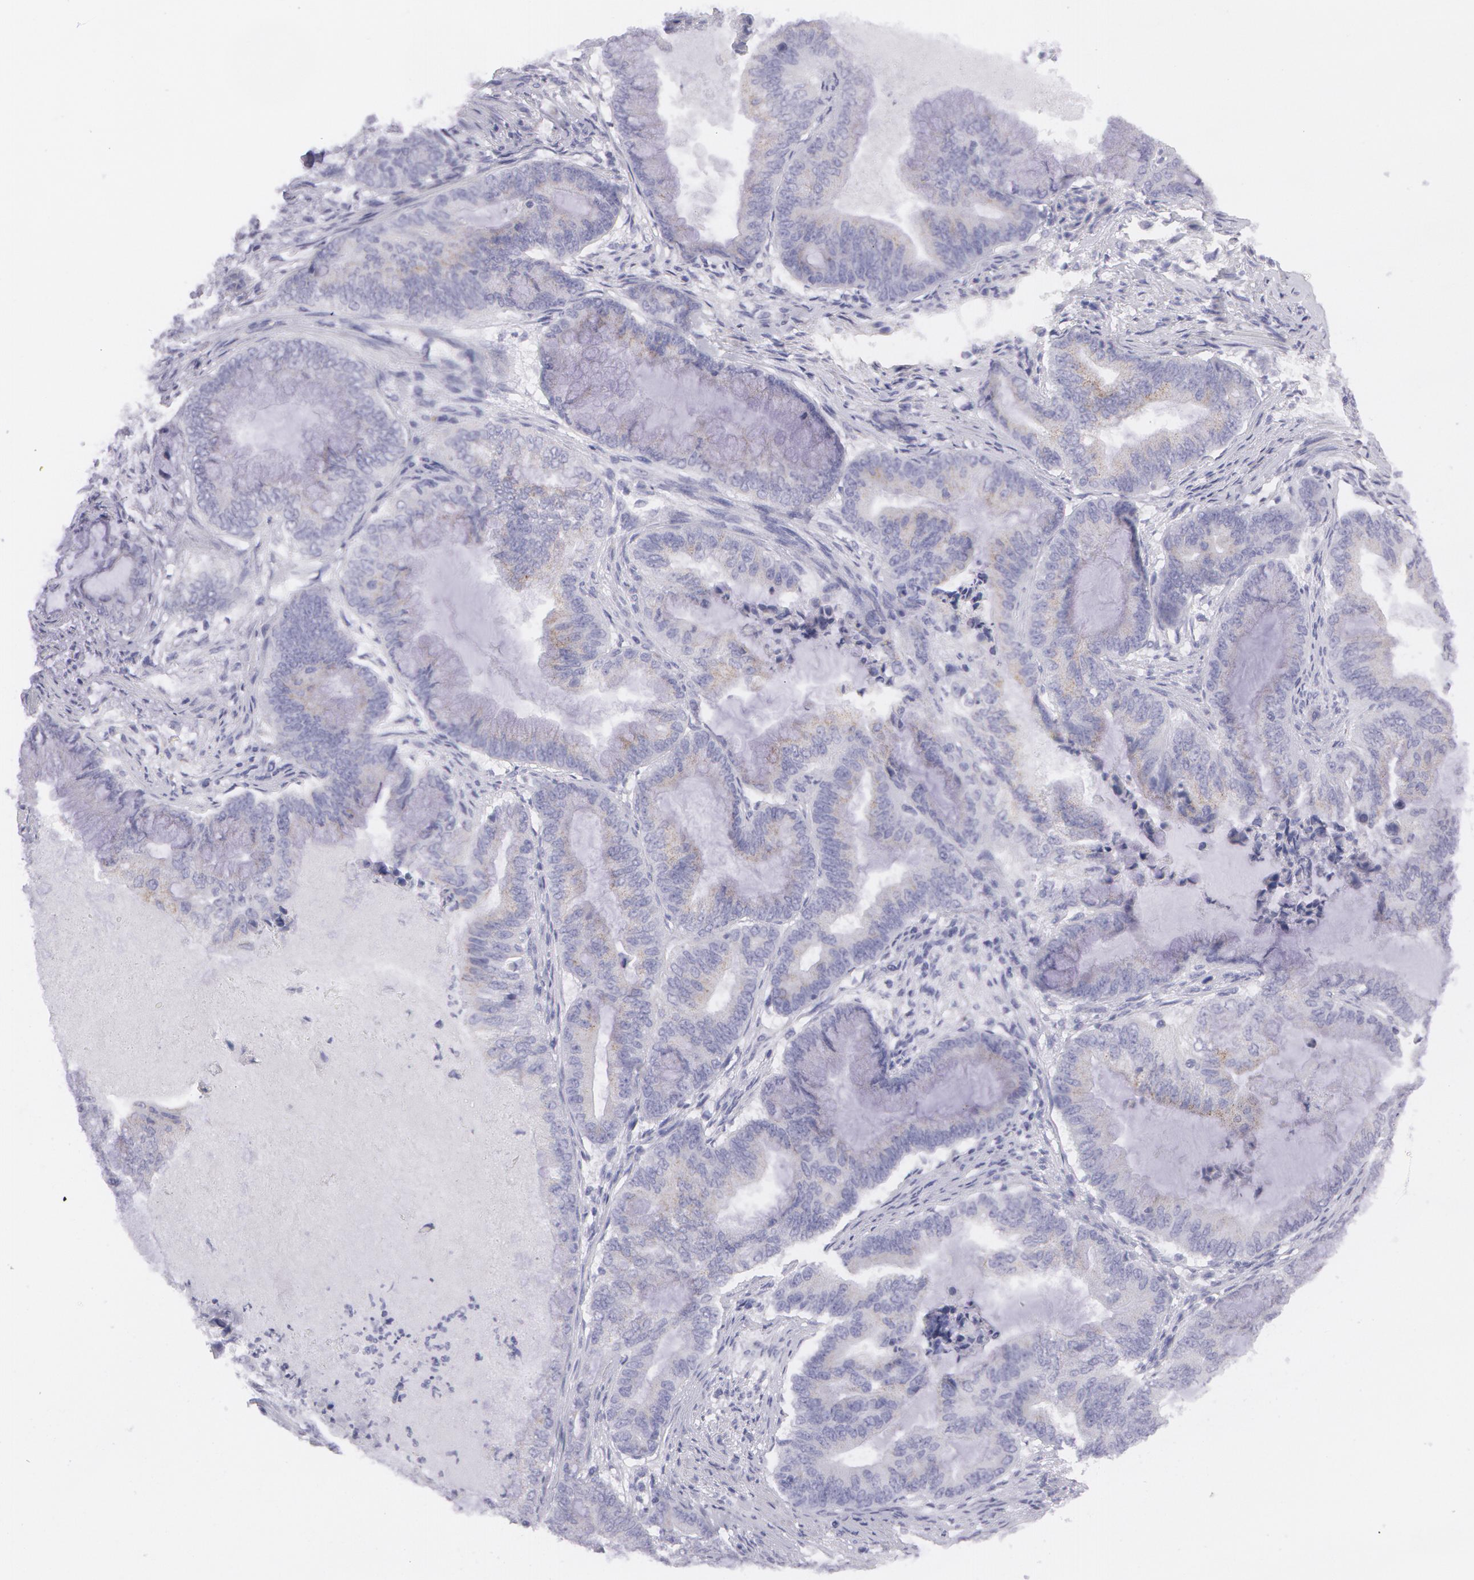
{"staining": {"intensity": "negative", "quantity": "none", "location": "none"}, "tissue": "endometrial cancer", "cell_type": "Tumor cells", "image_type": "cancer", "snomed": [{"axis": "morphology", "description": "Adenocarcinoma, NOS"}, {"axis": "topography", "description": "Endometrium"}], "caption": "Photomicrograph shows no protein staining in tumor cells of adenocarcinoma (endometrial) tissue.", "gene": "AMACR", "patient": {"sex": "female", "age": 63}}